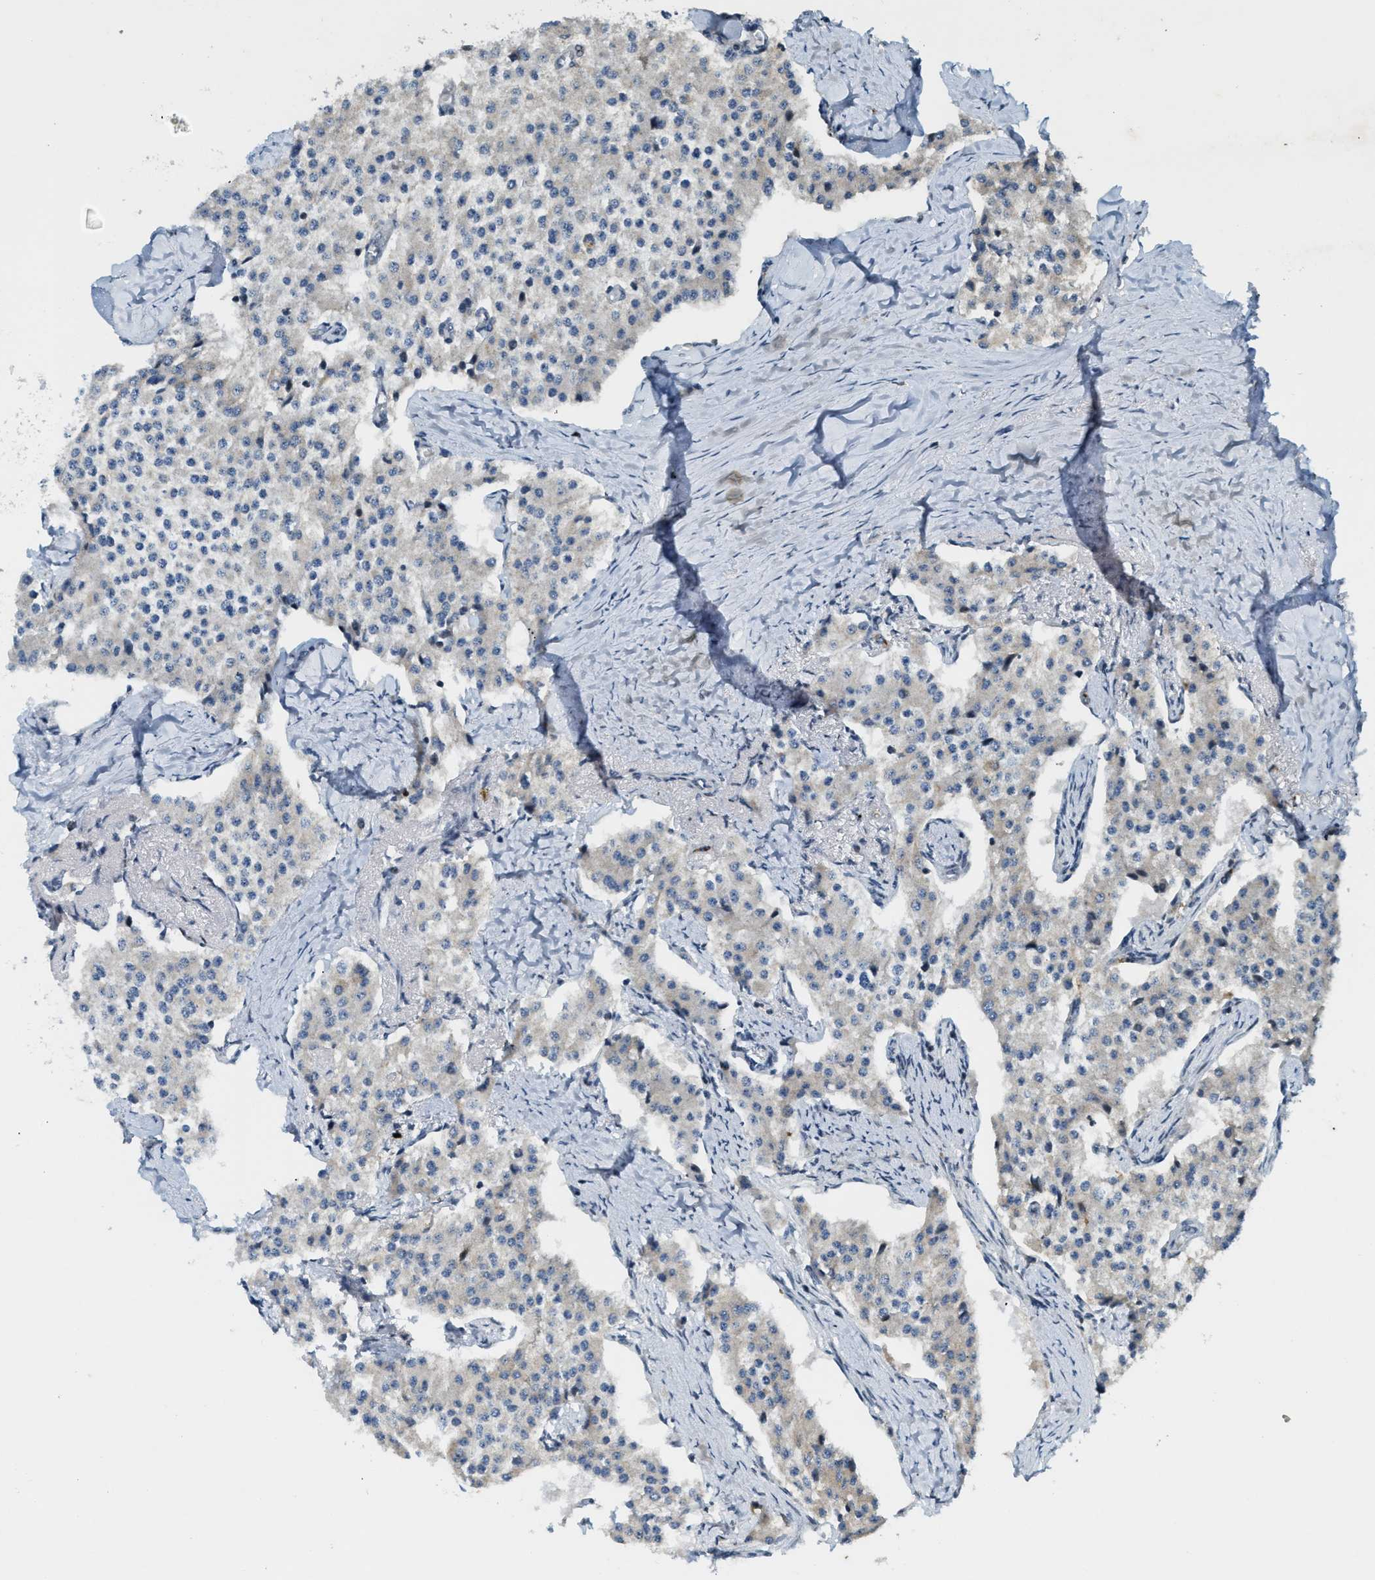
{"staining": {"intensity": "negative", "quantity": "none", "location": "none"}, "tissue": "carcinoid", "cell_type": "Tumor cells", "image_type": "cancer", "snomed": [{"axis": "morphology", "description": "Carcinoid, malignant, NOS"}, {"axis": "topography", "description": "Colon"}], "caption": "Malignant carcinoid was stained to show a protein in brown. There is no significant positivity in tumor cells.", "gene": "TRAPPC14", "patient": {"sex": "female", "age": 52}}